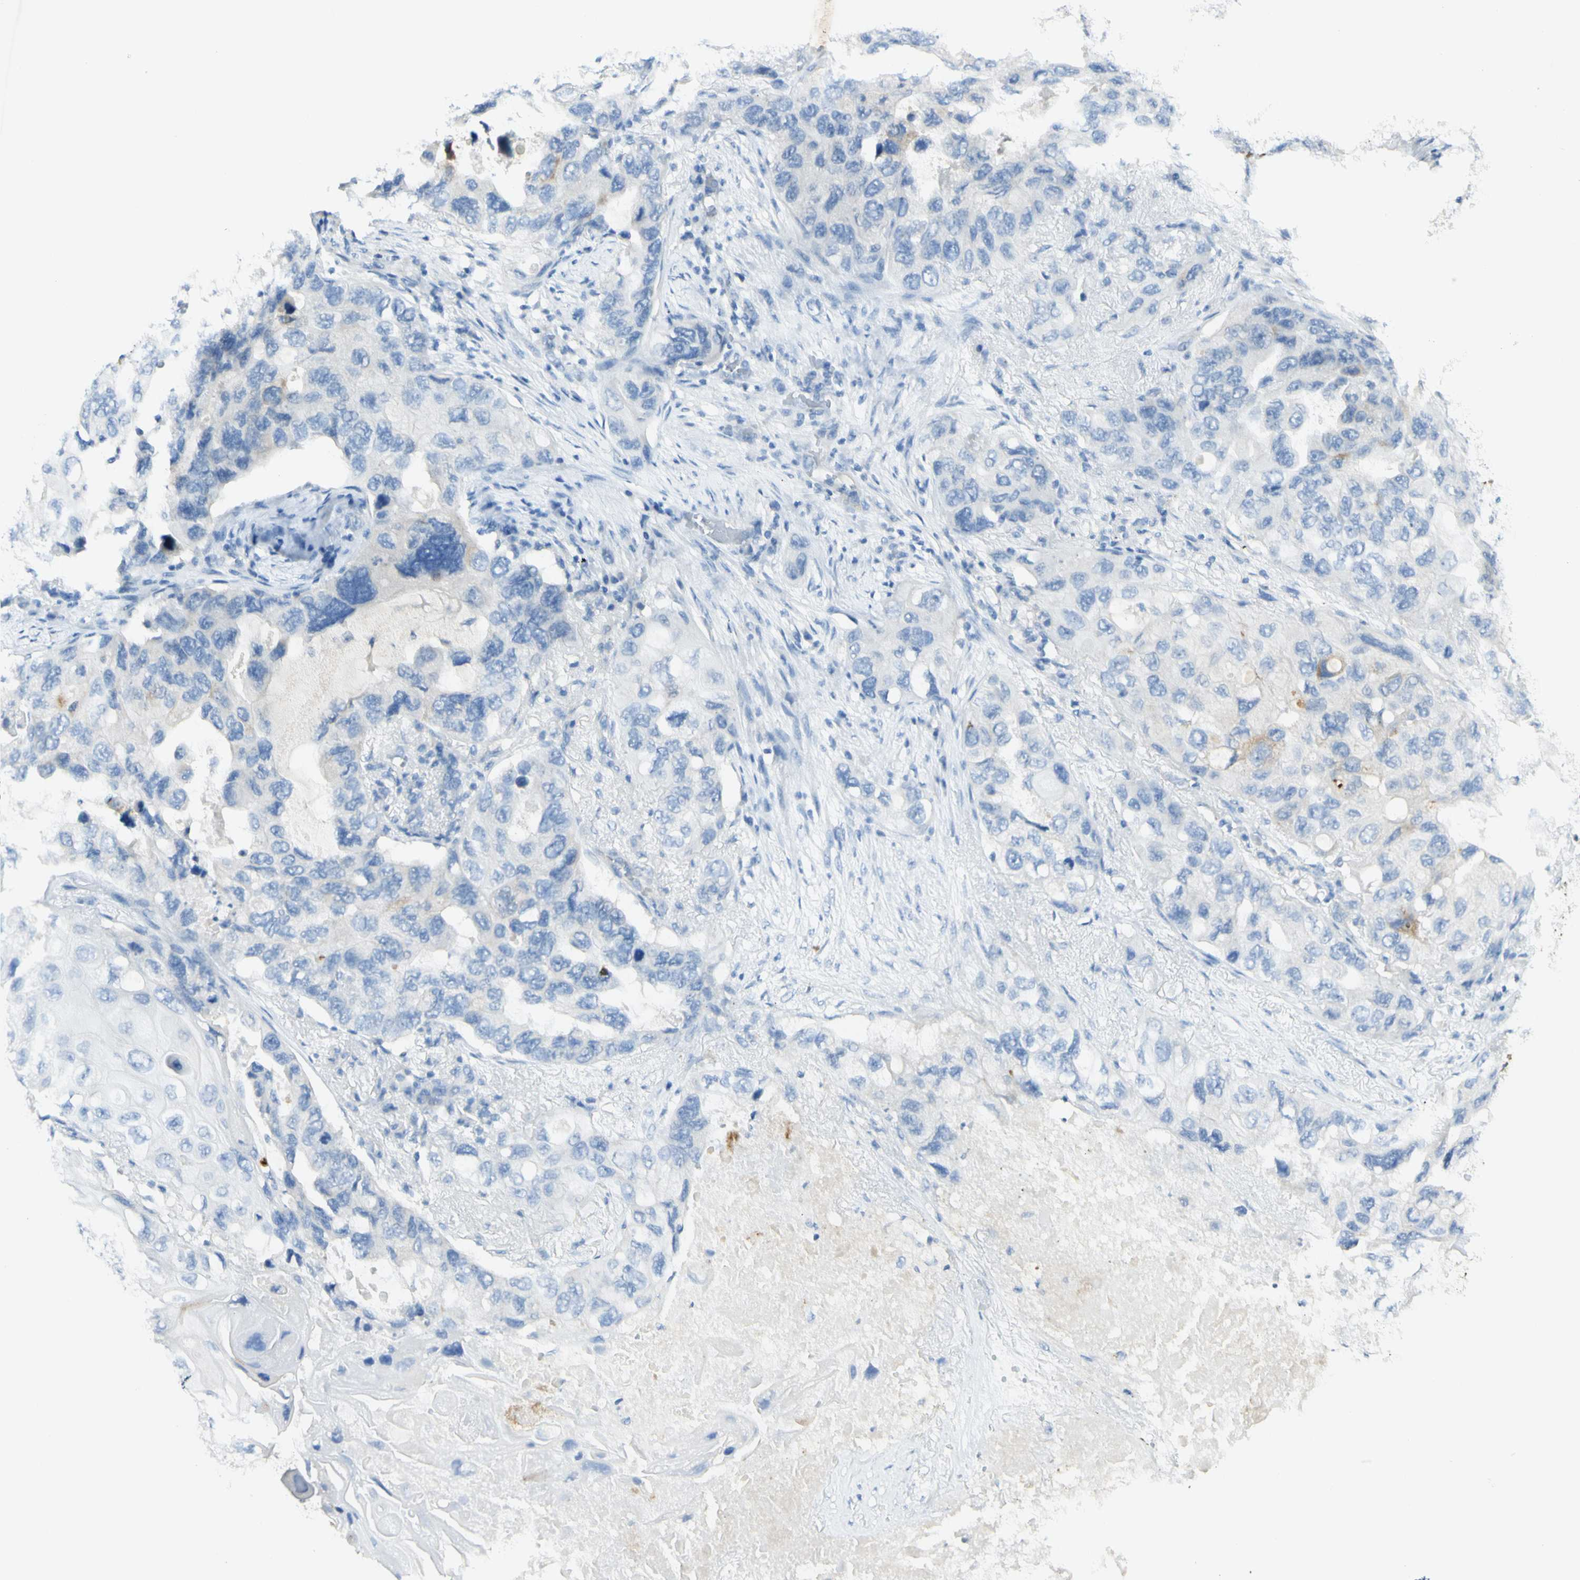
{"staining": {"intensity": "negative", "quantity": "none", "location": "none"}, "tissue": "lung cancer", "cell_type": "Tumor cells", "image_type": "cancer", "snomed": [{"axis": "morphology", "description": "Squamous cell carcinoma, NOS"}, {"axis": "topography", "description": "Lung"}], "caption": "Micrograph shows no significant protein positivity in tumor cells of squamous cell carcinoma (lung).", "gene": "GDF15", "patient": {"sex": "female", "age": 73}}